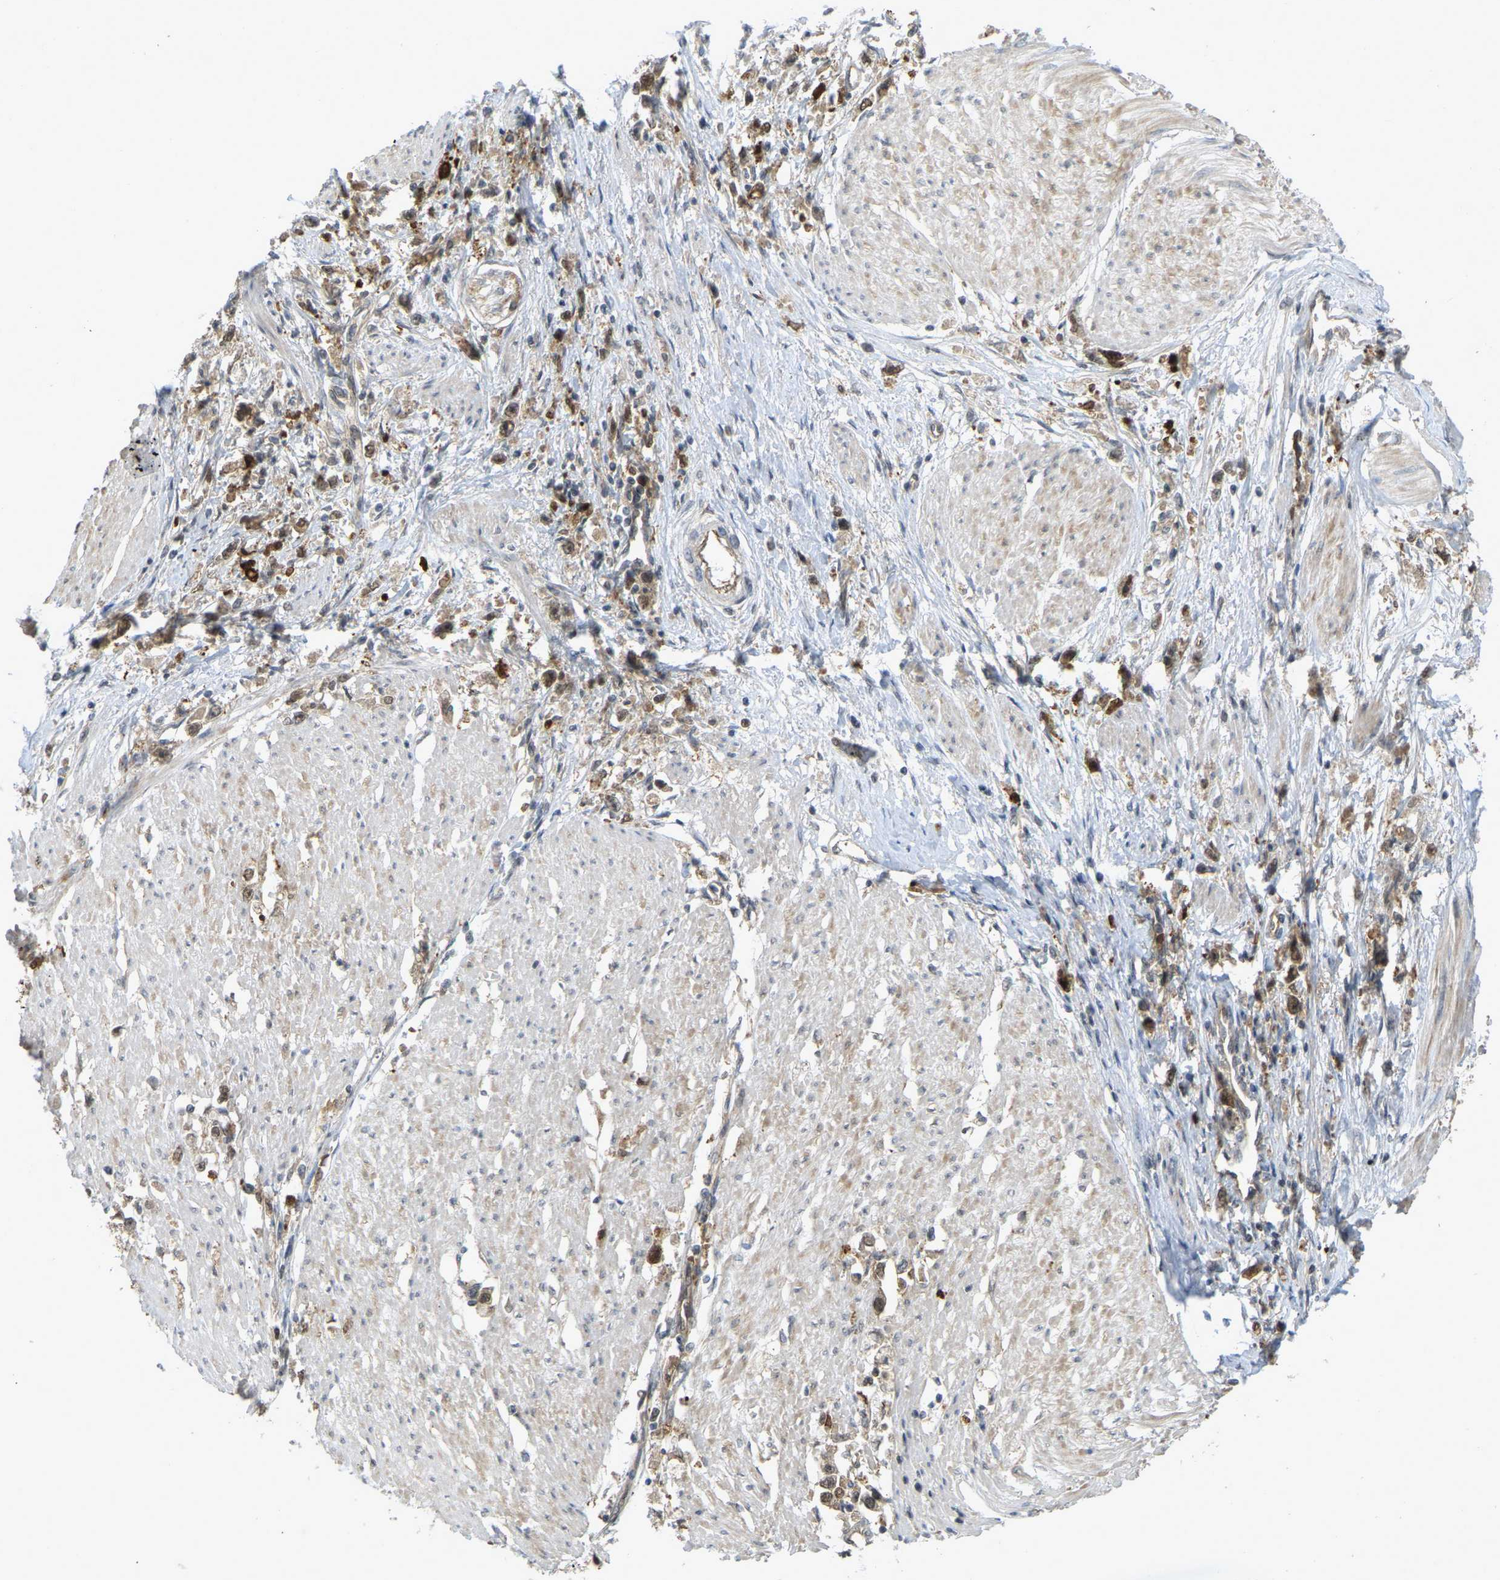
{"staining": {"intensity": "moderate", "quantity": ">75%", "location": "cytoplasmic/membranous"}, "tissue": "stomach cancer", "cell_type": "Tumor cells", "image_type": "cancer", "snomed": [{"axis": "morphology", "description": "Adenocarcinoma, NOS"}, {"axis": "topography", "description": "Stomach"}], "caption": "A brown stain highlights moderate cytoplasmic/membranous positivity of a protein in stomach cancer tumor cells.", "gene": "SERPINB5", "patient": {"sex": "female", "age": 59}}